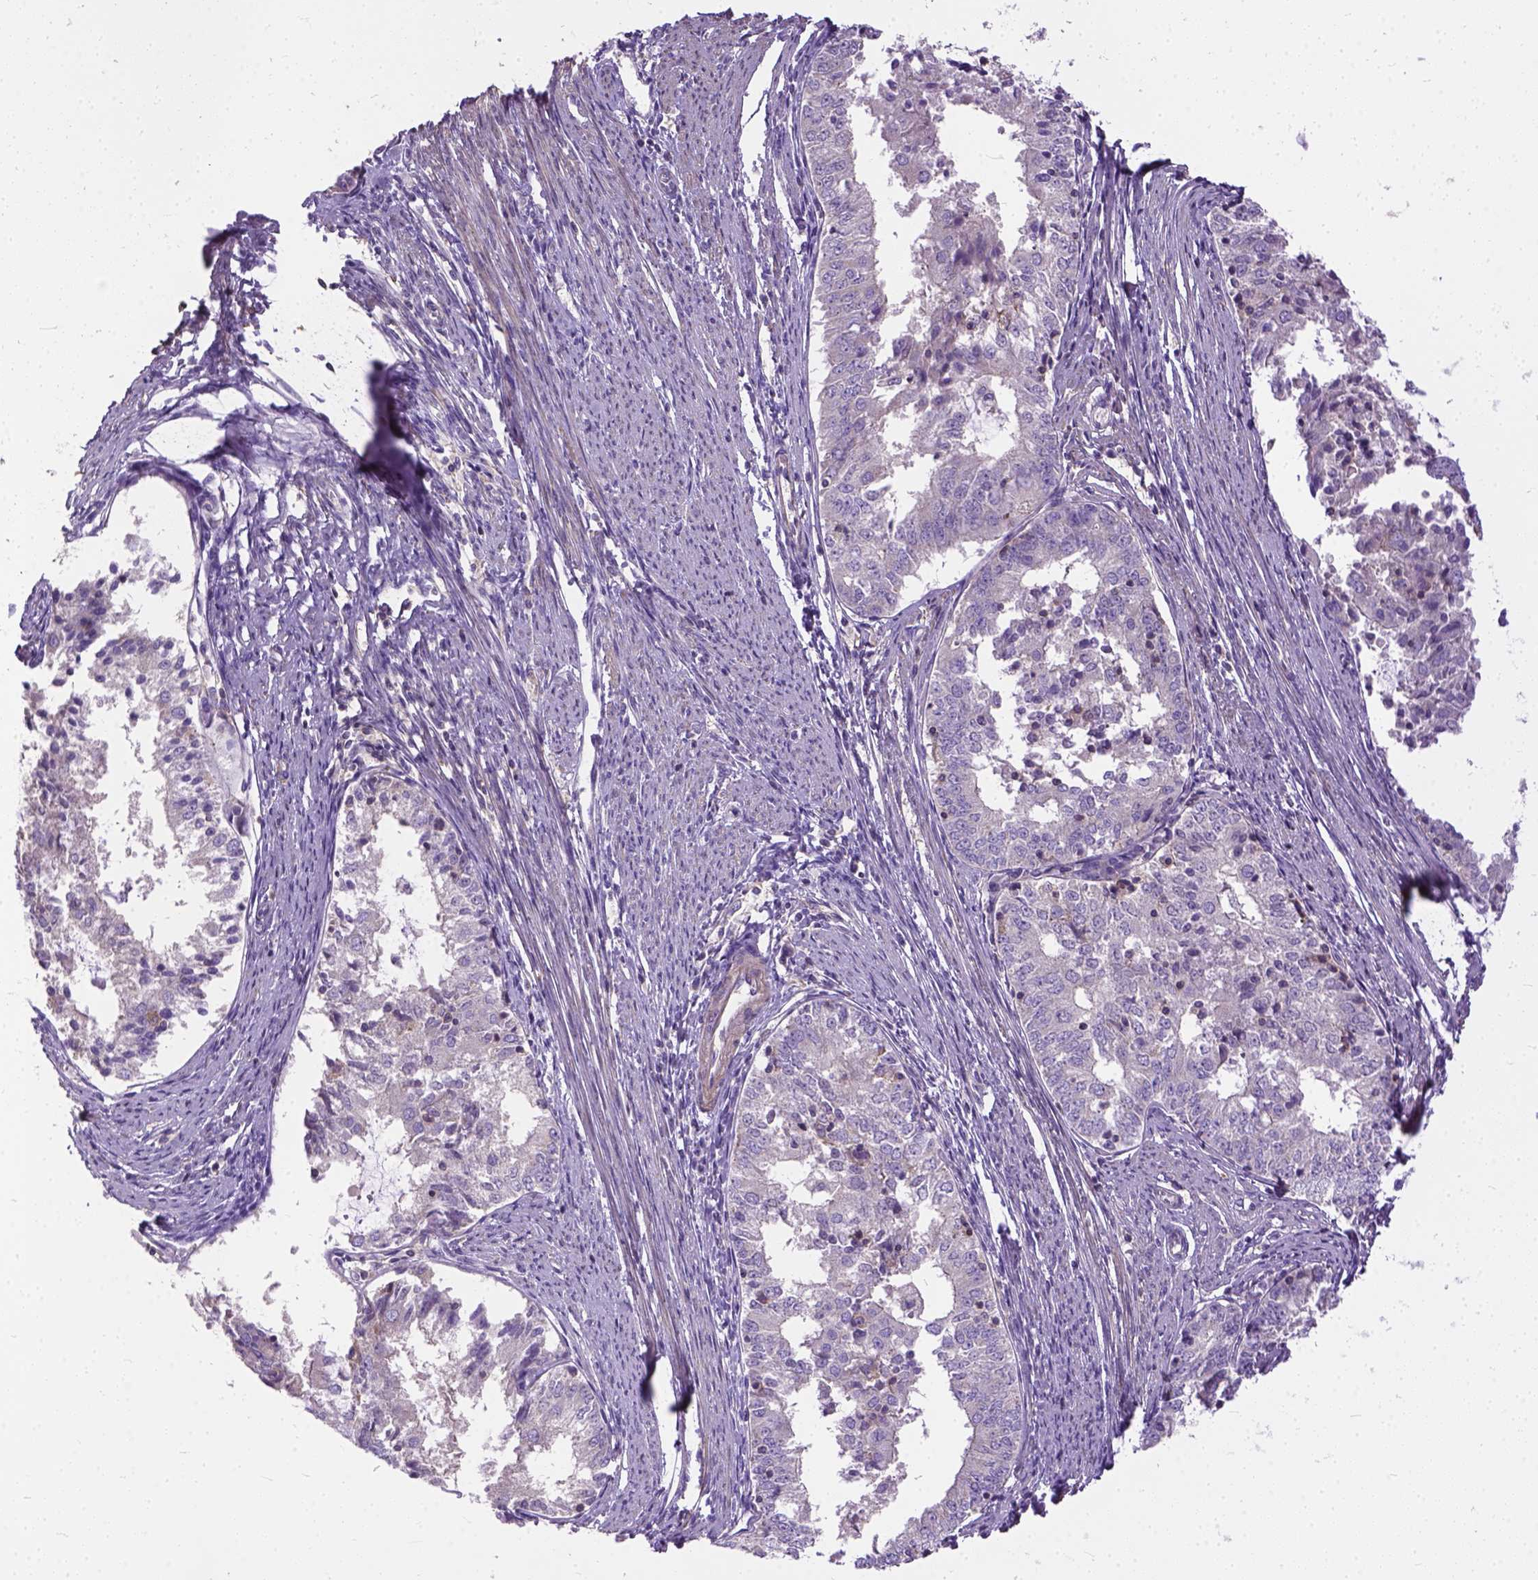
{"staining": {"intensity": "negative", "quantity": "none", "location": "none"}, "tissue": "endometrial cancer", "cell_type": "Tumor cells", "image_type": "cancer", "snomed": [{"axis": "morphology", "description": "Adenocarcinoma, NOS"}, {"axis": "topography", "description": "Endometrium"}], "caption": "The photomicrograph displays no significant staining in tumor cells of endometrial adenocarcinoma. (Brightfield microscopy of DAB (3,3'-diaminobenzidine) IHC at high magnification).", "gene": "BANF2", "patient": {"sex": "female", "age": 57}}